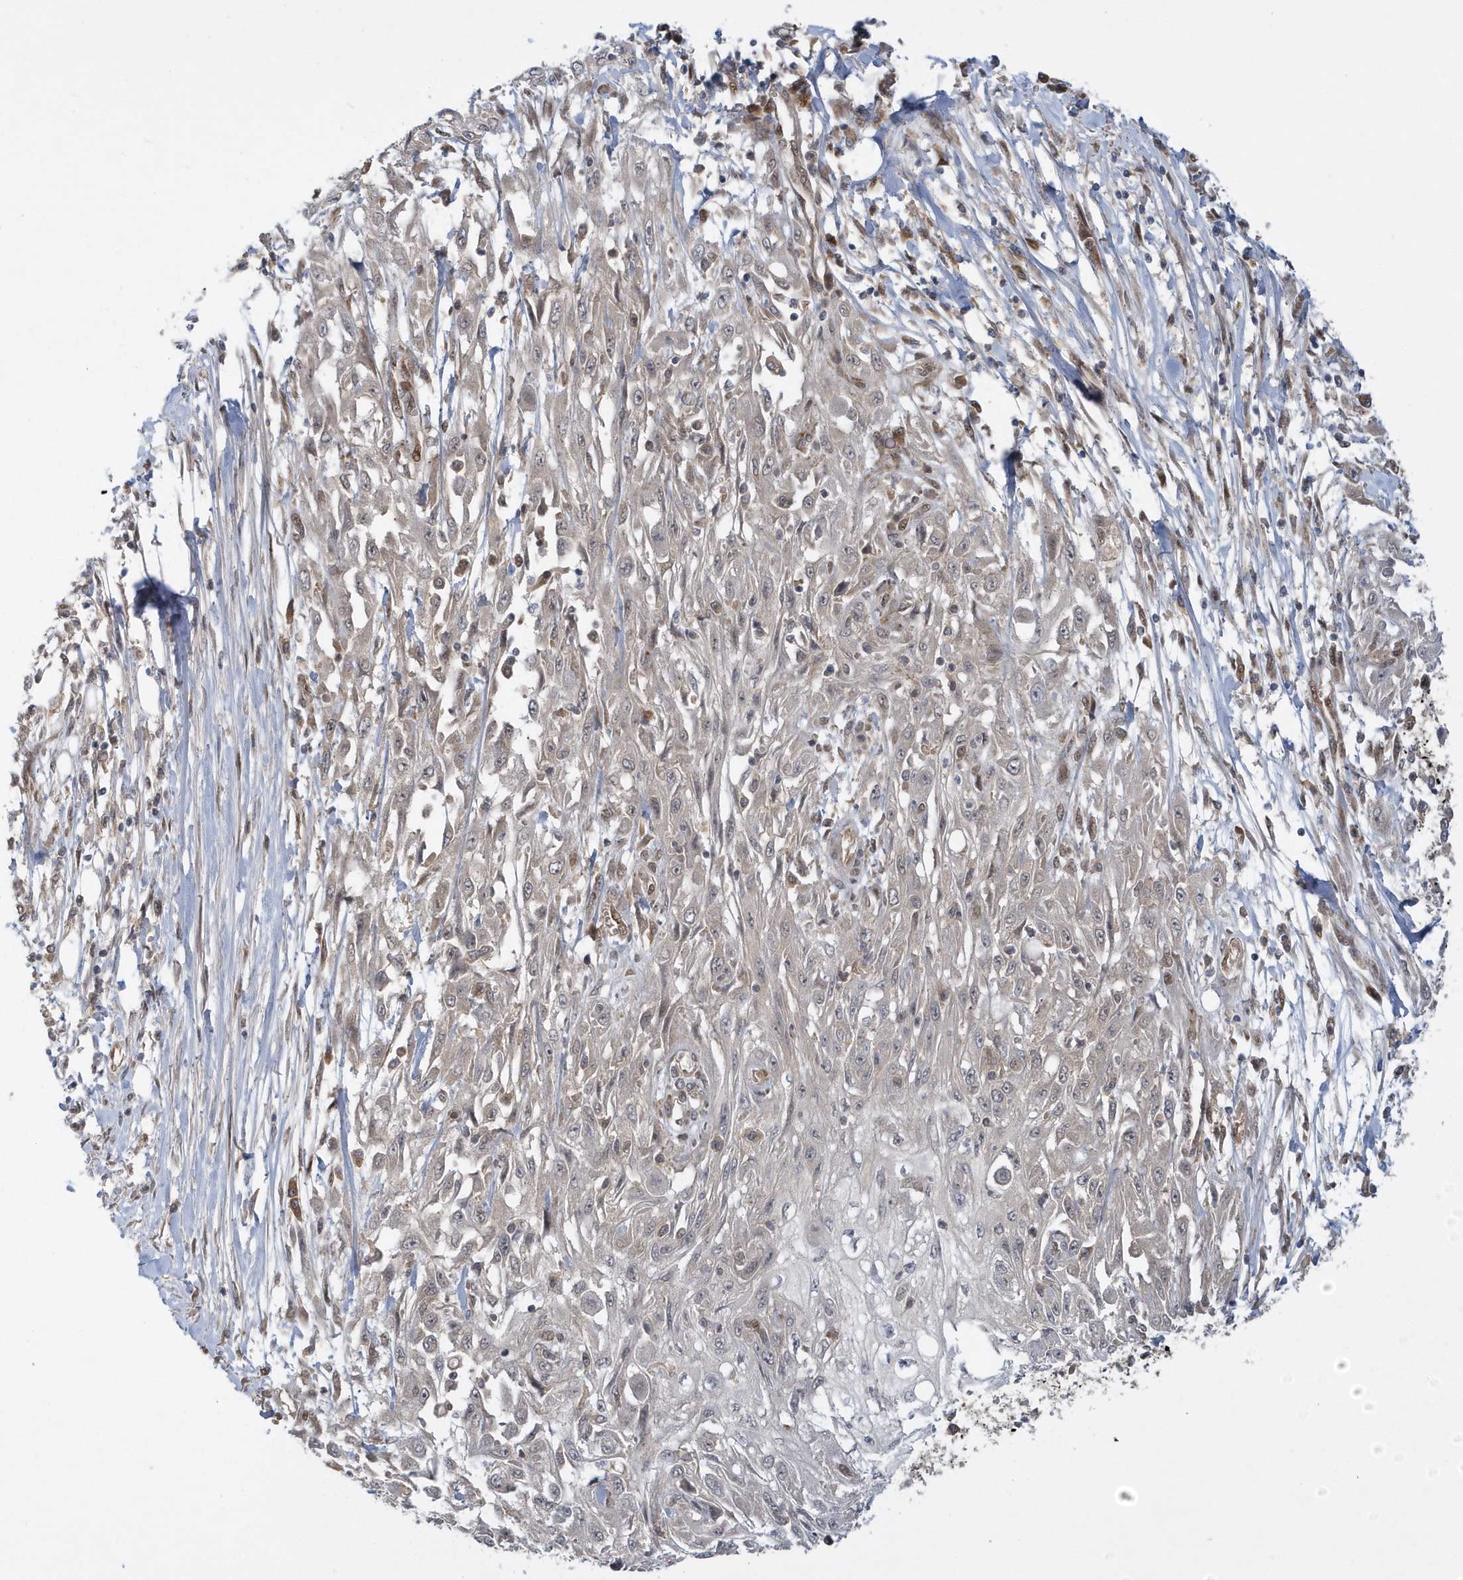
{"staining": {"intensity": "negative", "quantity": "none", "location": "none"}, "tissue": "skin cancer", "cell_type": "Tumor cells", "image_type": "cancer", "snomed": [{"axis": "morphology", "description": "Squamous cell carcinoma, NOS"}, {"axis": "morphology", "description": "Squamous cell carcinoma, metastatic, NOS"}, {"axis": "topography", "description": "Skin"}, {"axis": "topography", "description": "Lymph node"}], "caption": "A micrograph of skin cancer (metastatic squamous cell carcinoma) stained for a protein displays no brown staining in tumor cells.", "gene": "ATG4A", "patient": {"sex": "male", "age": 75}}